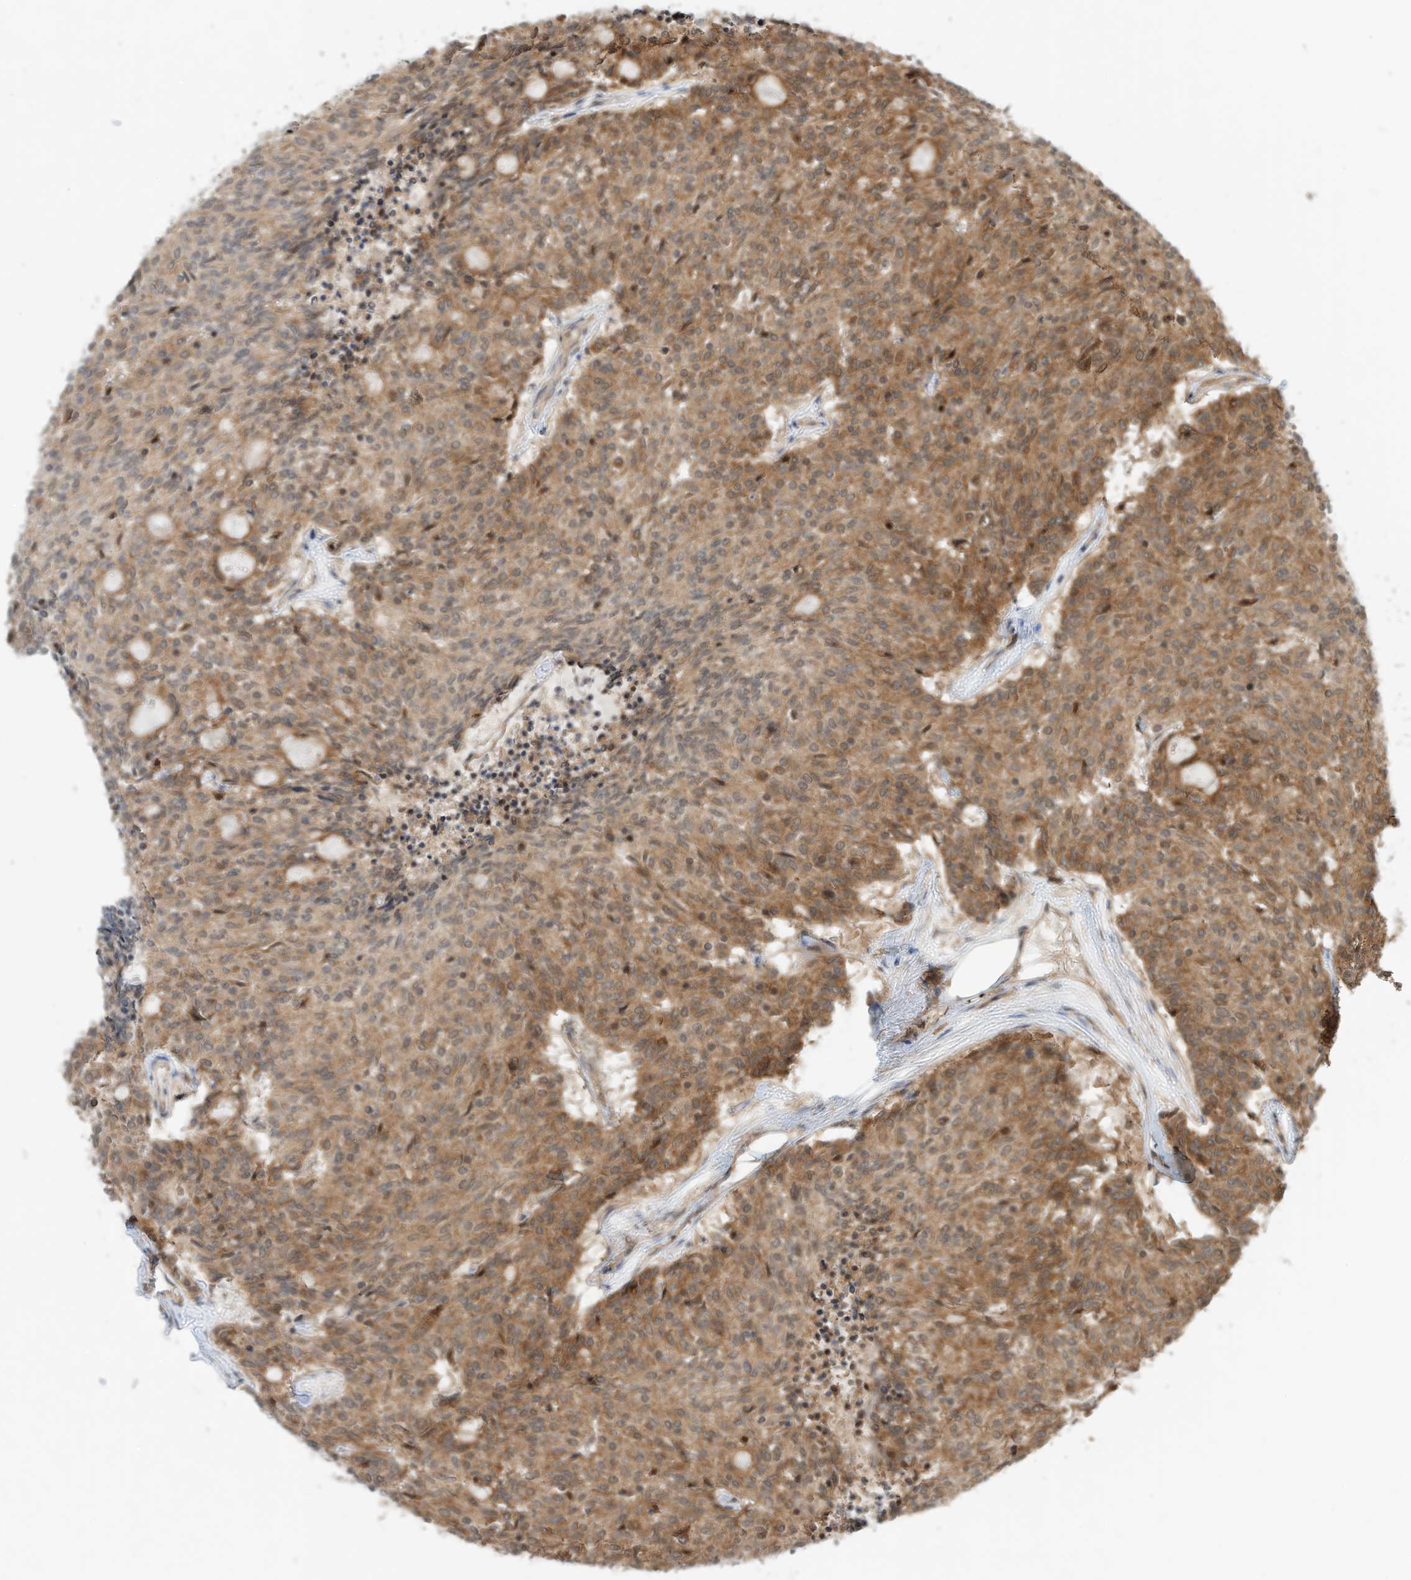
{"staining": {"intensity": "moderate", "quantity": ">75%", "location": "cytoplasmic/membranous"}, "tissue": "carcinoid", "cell_type": "Tumor cells", "image_type": "cancer", "snomed": [{"axis": "morphology", "description": "Carcinoid, malignant, NOS"}, {"axis": "topography", "description": "Pancreas"}], "caption": "Protein staining displays moderate cytoplasmic/membranous expression in approximately >75% of tumor cells in carcinoid.", "gene": "CPAMD8", "patient": {"sex": "female", "age": 54}}